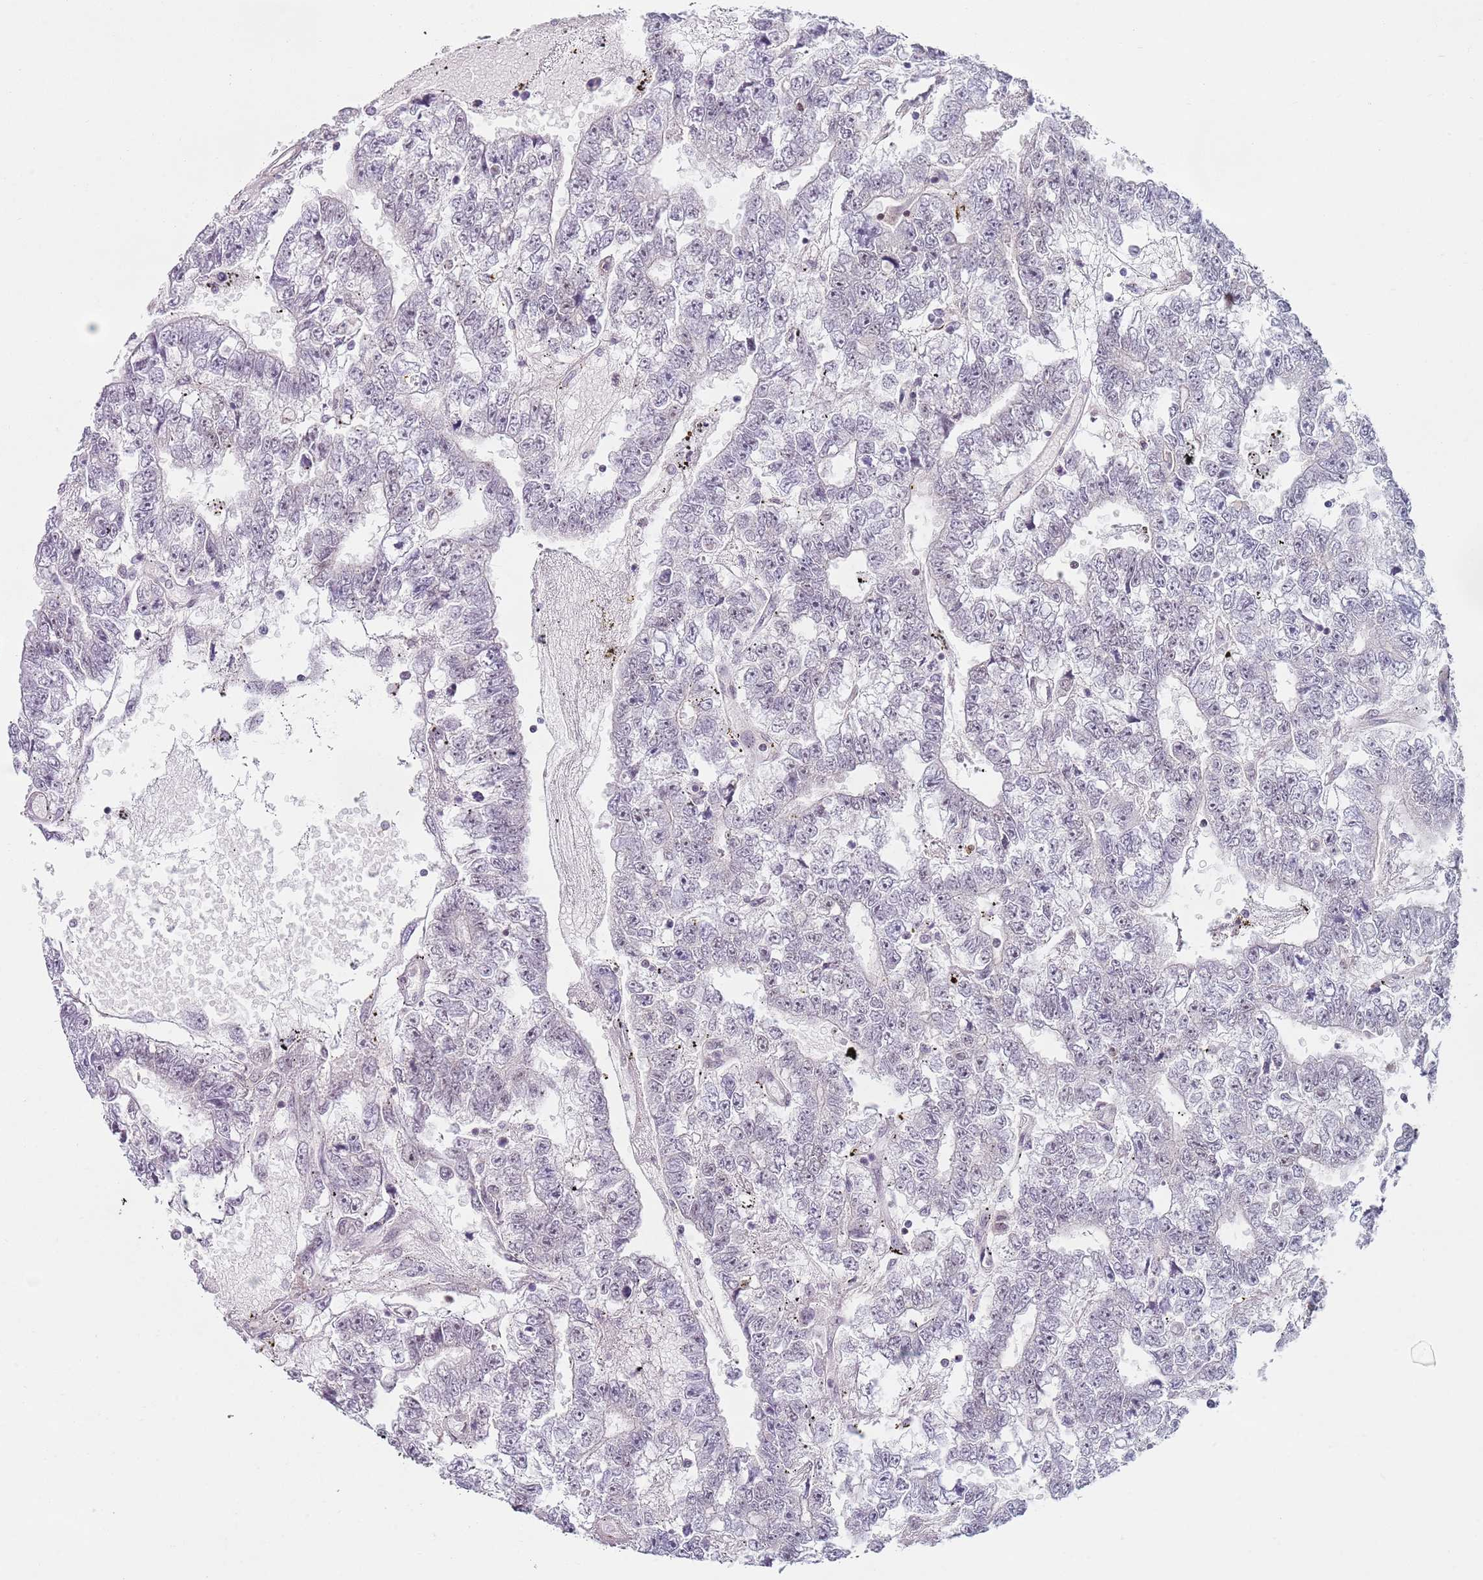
{"staining": {"intensity": "negative", "quantity": "none", "location": "none"}, "tissue": "testis cancer", "cell_type": "Tumor cells", "image_type": "cancer", "snomed": [{"axis": "morphology", "description": "Carcinoma, Embryonal, NOS"}, {"axis": "topography", "description": "Testis"}], "caption": "Tumor cells show no significant positivity in testis cancer.", "gene": "SMARCAL1", "patient": {"sex": "male", "age": 25}}